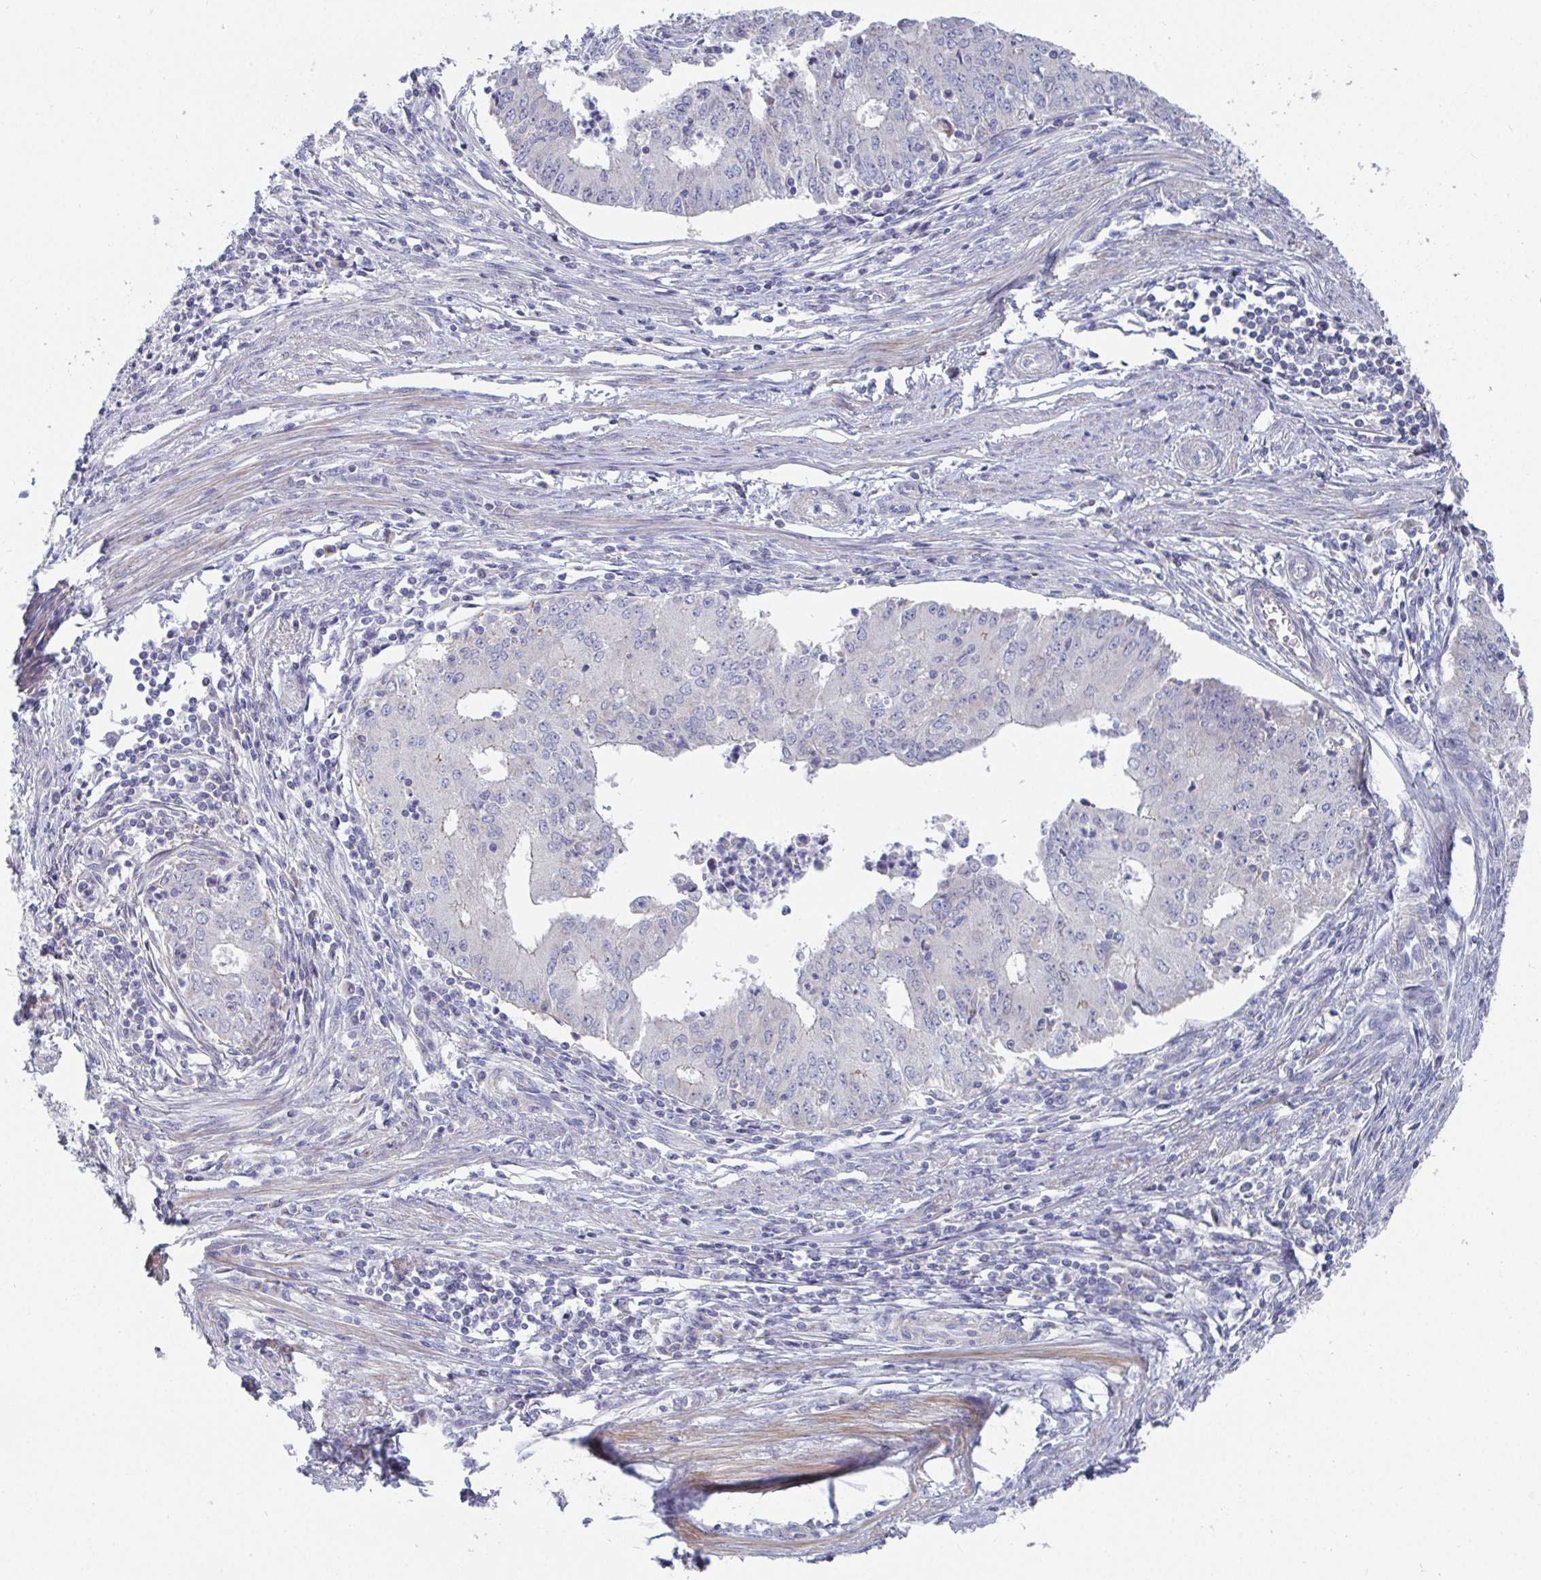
{"staining": {"intensity": "negative", "quantity": "none", "location": "none"}, "tissue": "endometrial cancer", "cell_type": "Tumor cells", "image_type": "cancer", "snomed": [{"axis": "morphology", "description": "Adenocarcinoma, NOS"}, {"axis": "topography", "description": "Endometrium"}], "caption": "Tumor cells show no significant positivity in endometrial cancer.", "gene": "ATP5F1C", "patient": {"sex": "female", "age": 50}}